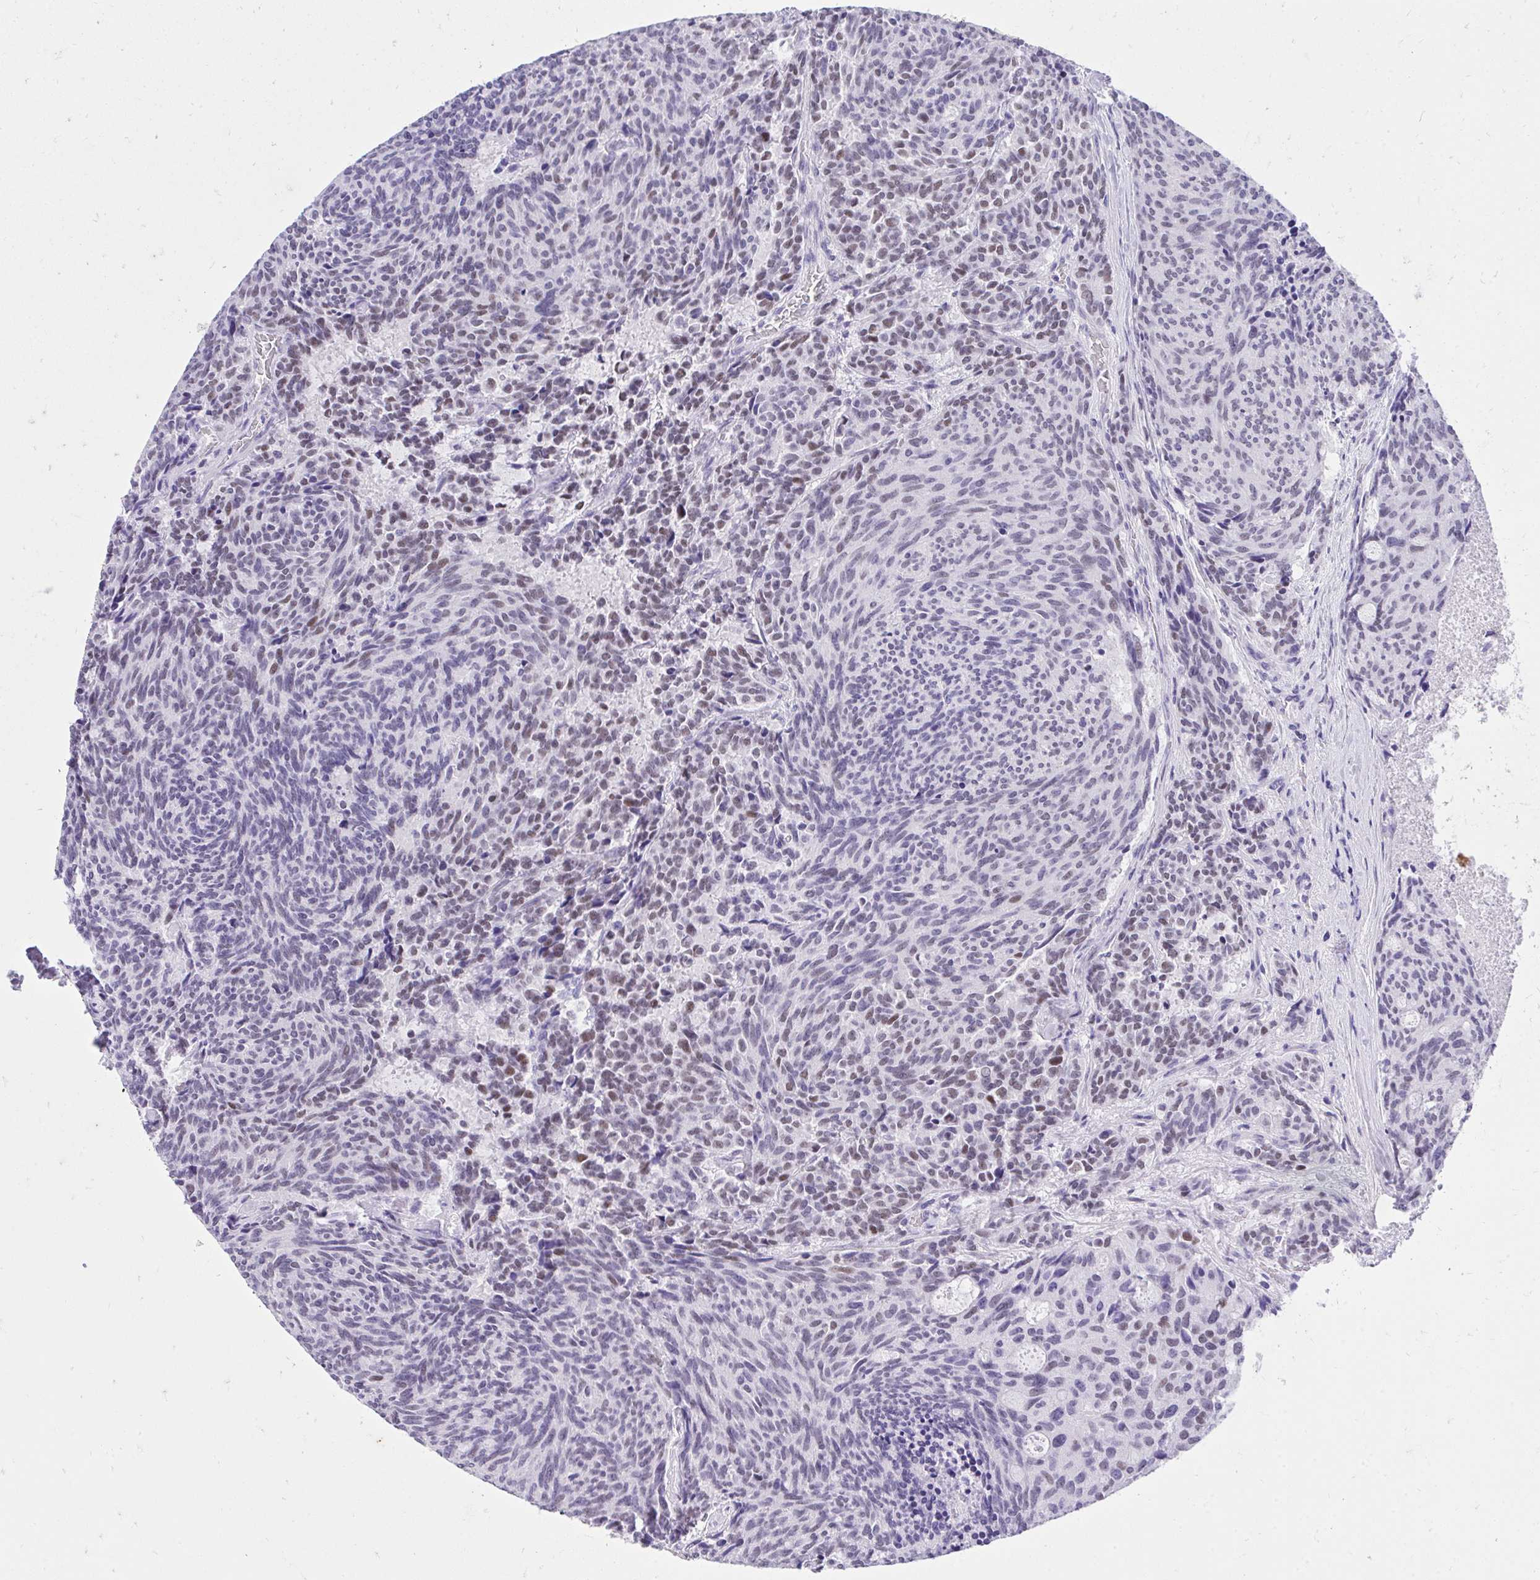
{"staining": {"intensity": "moderate", "quantity": "<25%", "location": "nuclear"}, "tissue": "carcinoid", "cell_type": "Tumor cells", "image_type": "cancer", "snomed": [{"axis": "morphology", "description": "Carcinoid, malignant, NOS"}, {"axis": "topography", "description": "Pancreas"}], "caption": "DAB immunohistochemical staining of carcinoid (malignant) reveals moderate nuclear protein staining in approximately <25% of tumor cells. Using DAB (3,3'-diaminobenzidine) (brown) and hematoxylin (blue) stains, captured at high magnification using brightfield microscopy.", "gene": "KLK1", "patient": {"sex": "female", "age": 54}}